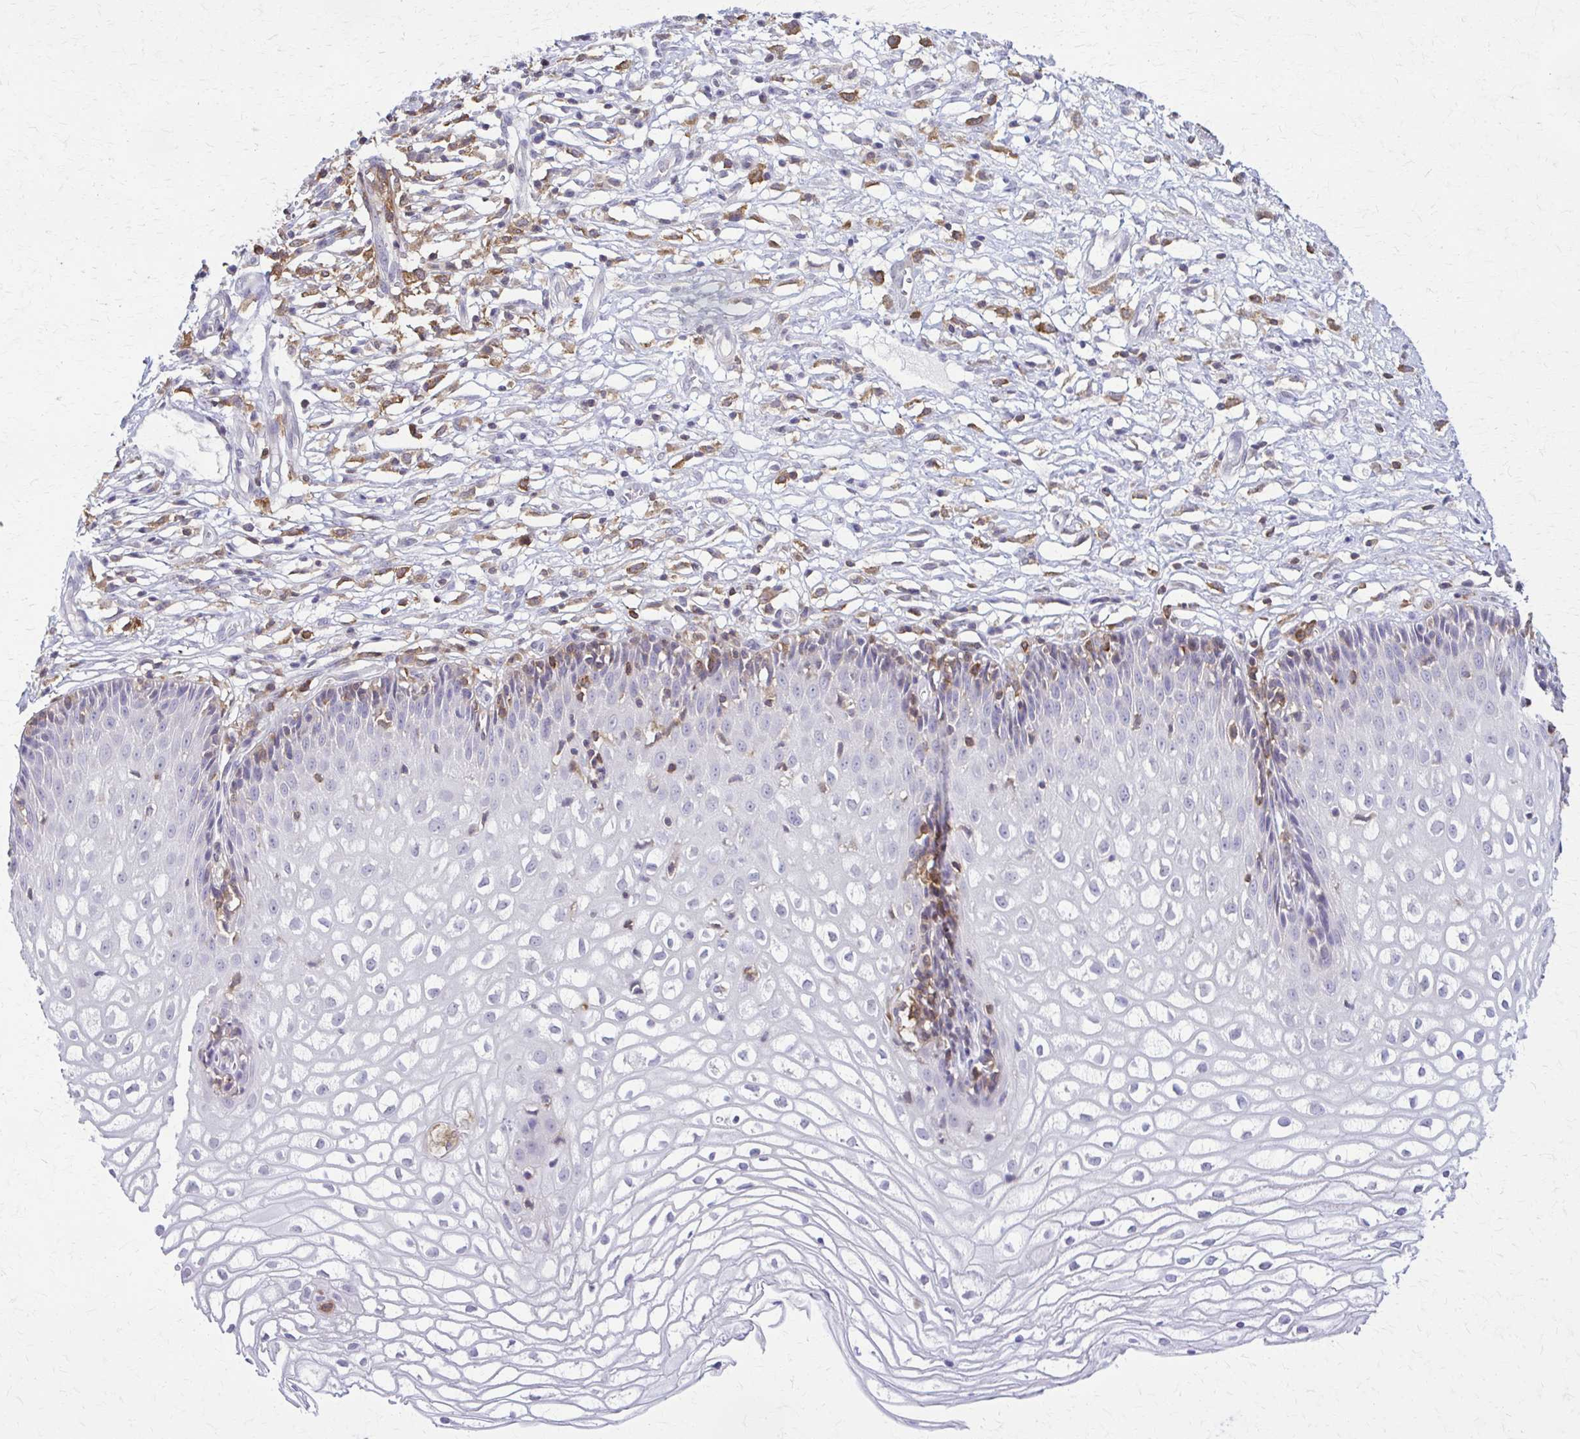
{"staining": {"intensity": "negative", "quantity": "none", "location": "none"}, "tissue": "cervix", "cell_type": "Glandular cells", "image_type": "normal", "snomed": [{"axis": "morphology", "description": "Normal tissue, NOS"}, {"axis": "topography", "description": "Cervix"}], "caption": "Image shows no significant protein positivity in glandular cells of benign cervix. The staining was performed using DAB (3,3'-diaminobenzidine) to visualize the protein expression in brown, while the nuclei were stained in blue with hematoxylin (Magnification: 20x).", "gene": "PIK3AP1", "patient": {"sex": "female", "age": 36}}